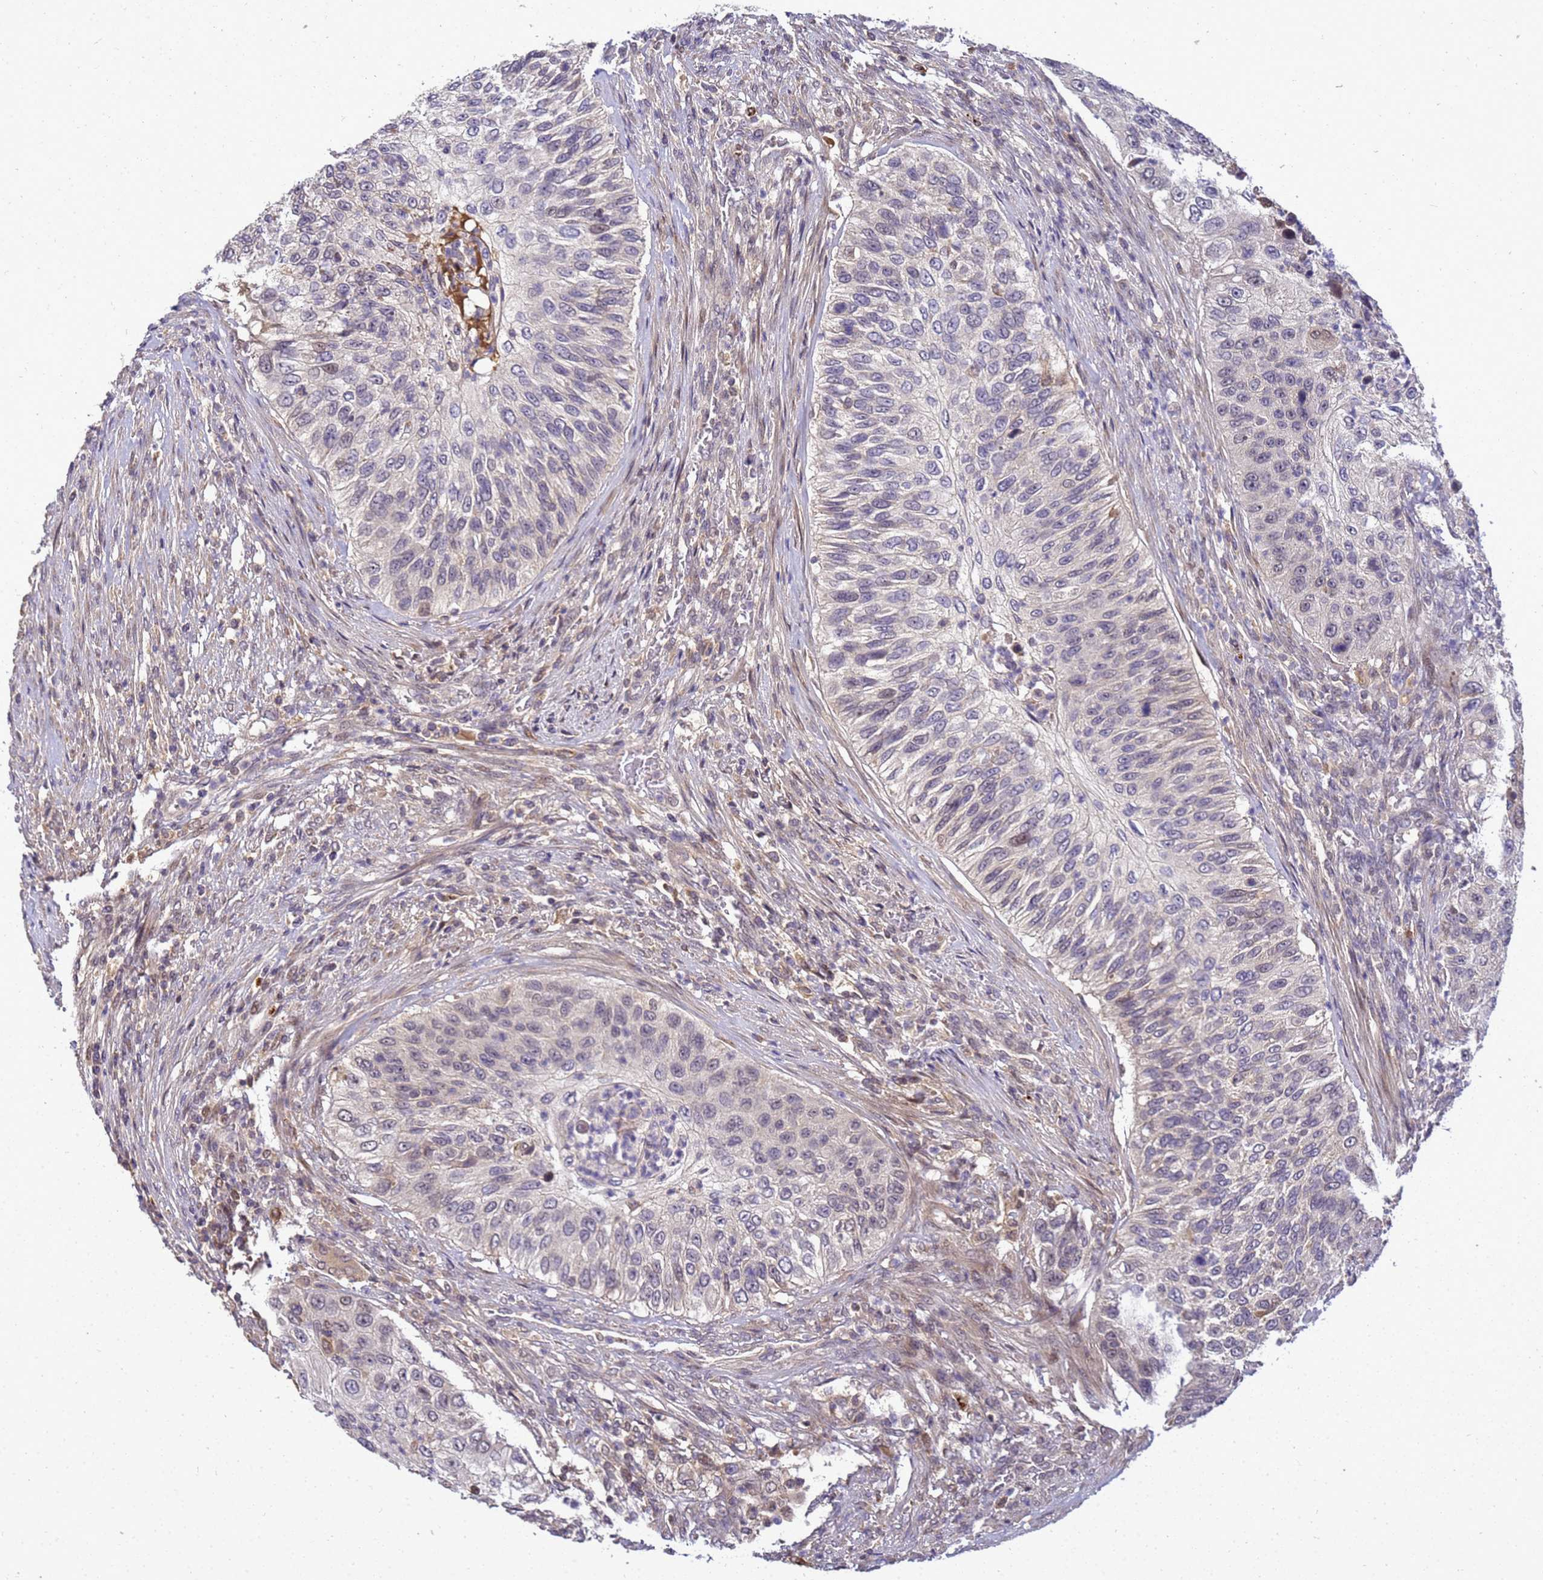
{"staining": {"intensity": "negative", "quantity": "none", "location": "none"}, "tissue": "urothelial cancer", "cell_type": "Tumor cells", "image_type": "cancer", "snomed": [{"axis": "morphology", "description": "Urothelial carcinoma, High grade"}, {"axis": "topography", "description": "Urinary bladder"}], "caption": "The histopathology image demonstrates no significant positivity in tumor cells of urothelial cancer. (DAB (3,3'-diaminobenzidine) immunohistochemistry, high magnification).", "gene": "TMEM74B", "patient": {"sex": "female", "age": 60}}